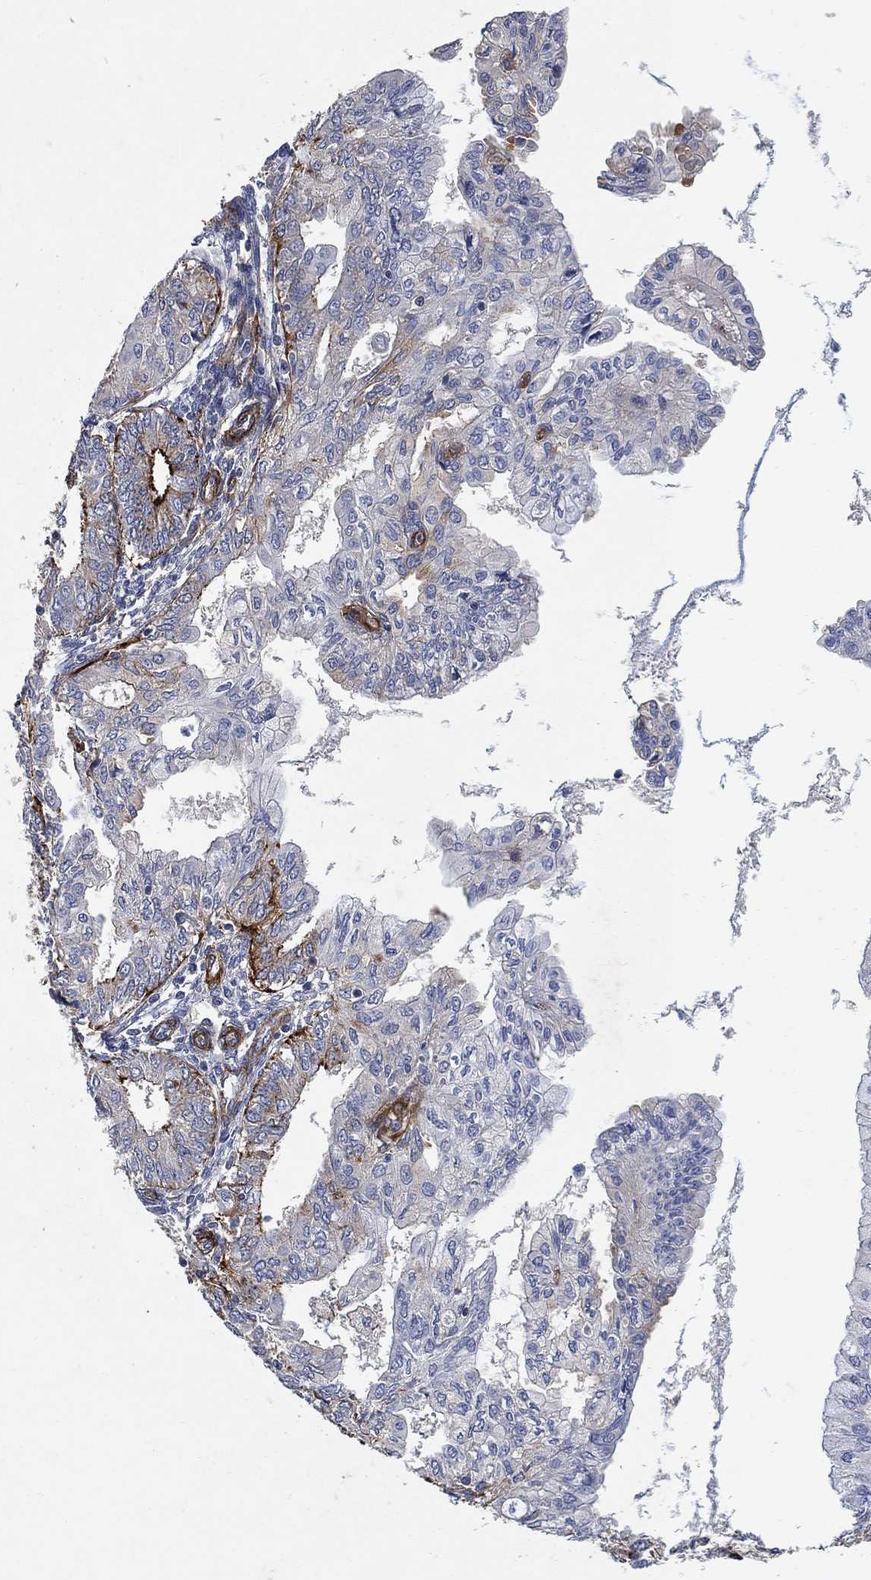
{"staining": {"intensity": "strong", "quantity": "<25%", "location": "cytoplasmic/membranous"}, "tissue": "endometrial cancer", "cell_type": "Tumor cells", "image_type": "cancer", "snomed": [{"axis": "morphology", "description": "Adenocarcinoma, NOS"}, {"axis": "topography", "description": "Endometrium"}], "caption": "Human adenocarcinoma (endometrial) stained with a protein marker shows strong staining in tumor cells.", "gene": "COL4A2", "patient": {"sex": "female", "age": 68}}